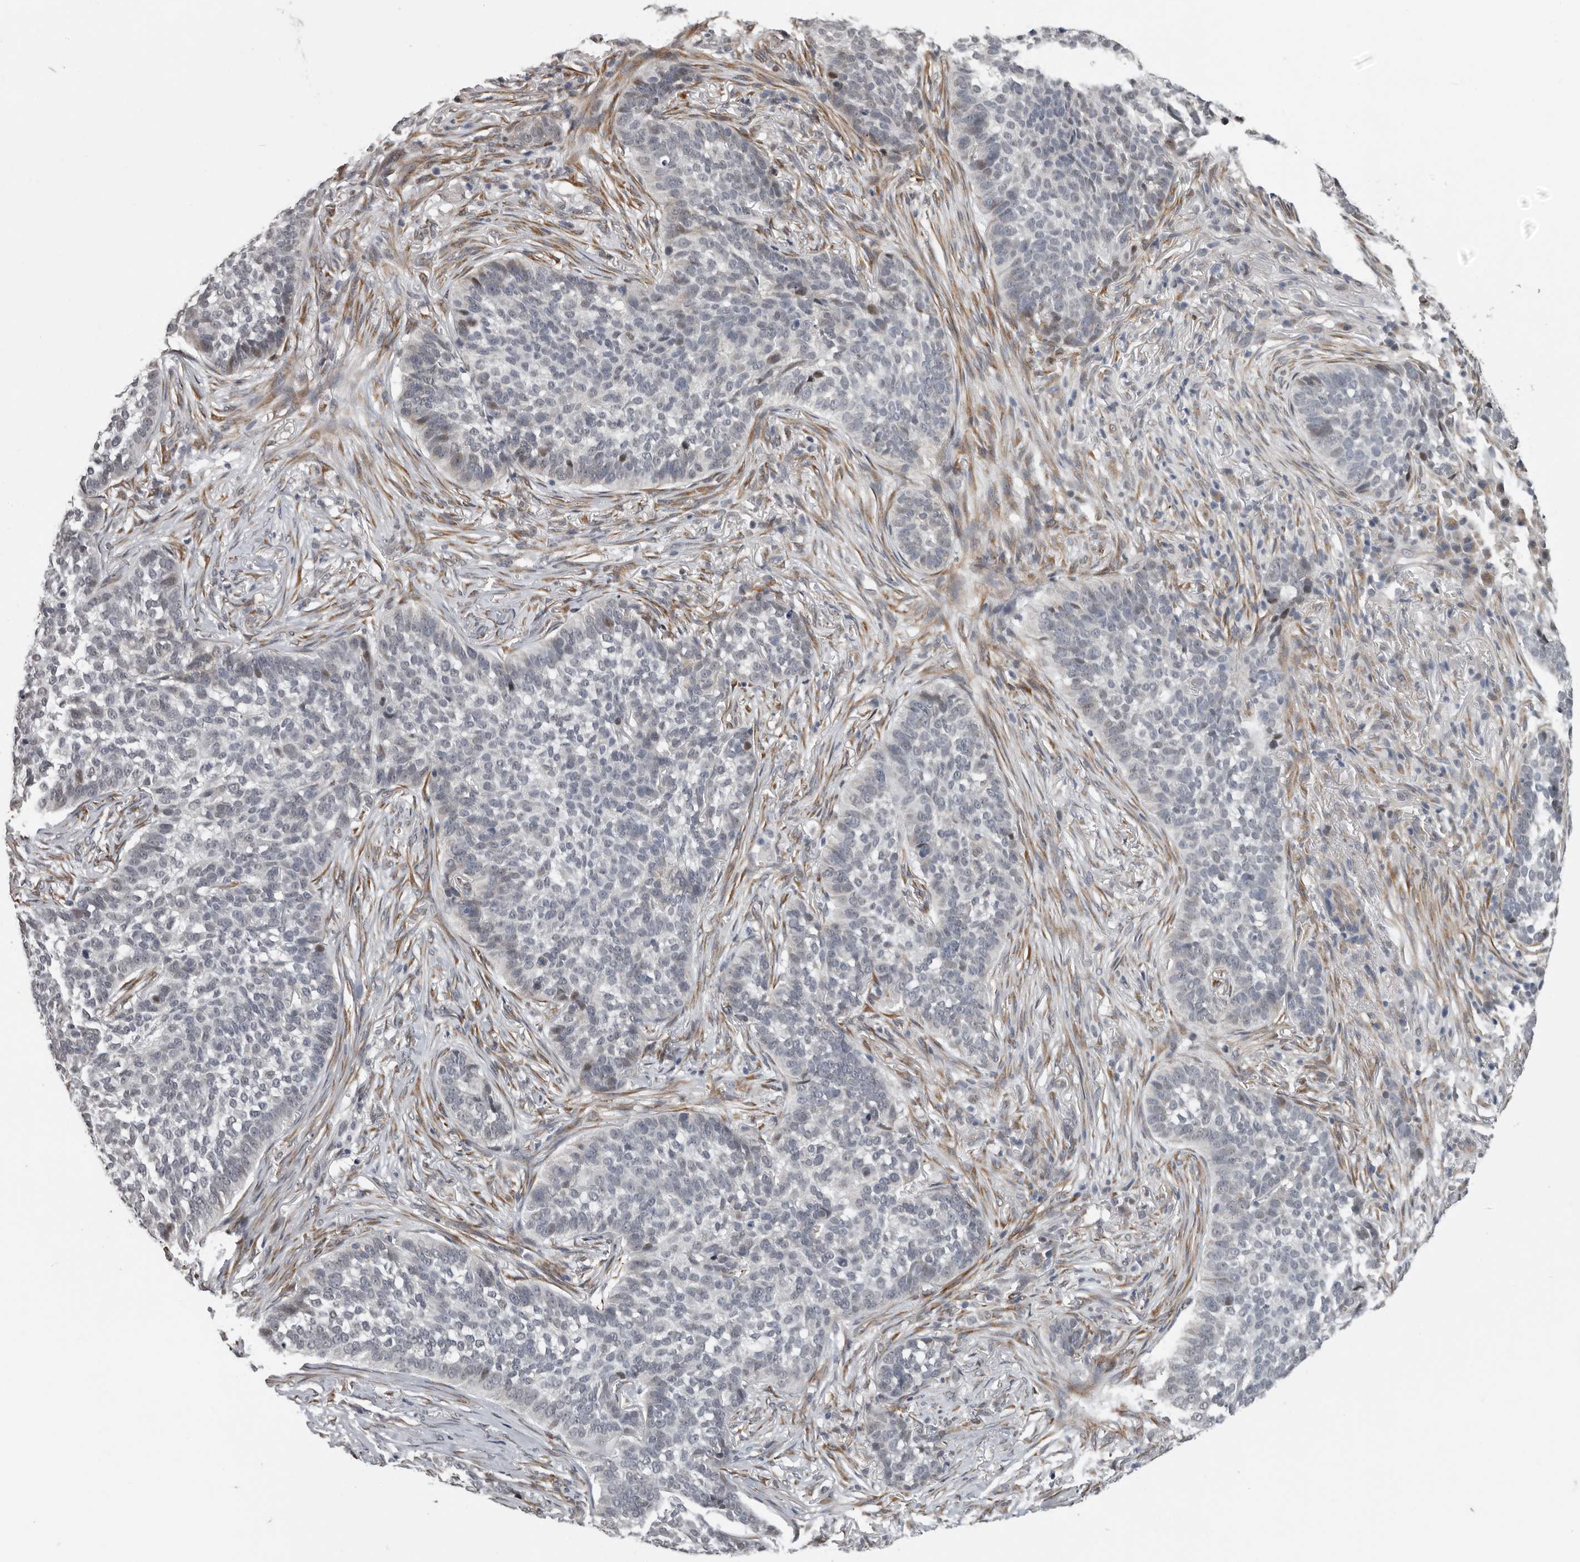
{"staining": {"intensity": "negative", "quantity": "none", "location": "none"}, "tissue": "skin cancer", "cell_type": "Tumor cells", "image_type": "cancer", "snomed": [{"axis": "morphology", "description": "Basal cell carcinoma"}, {"axis": "topography", "description": "Skin"}], "caption": "DAB immunohistochemical staining of skin cancer displays no significant staining in tumor cells.", "gene": "RALGPS2", "patient": {"sex": "male", "age": 85}}